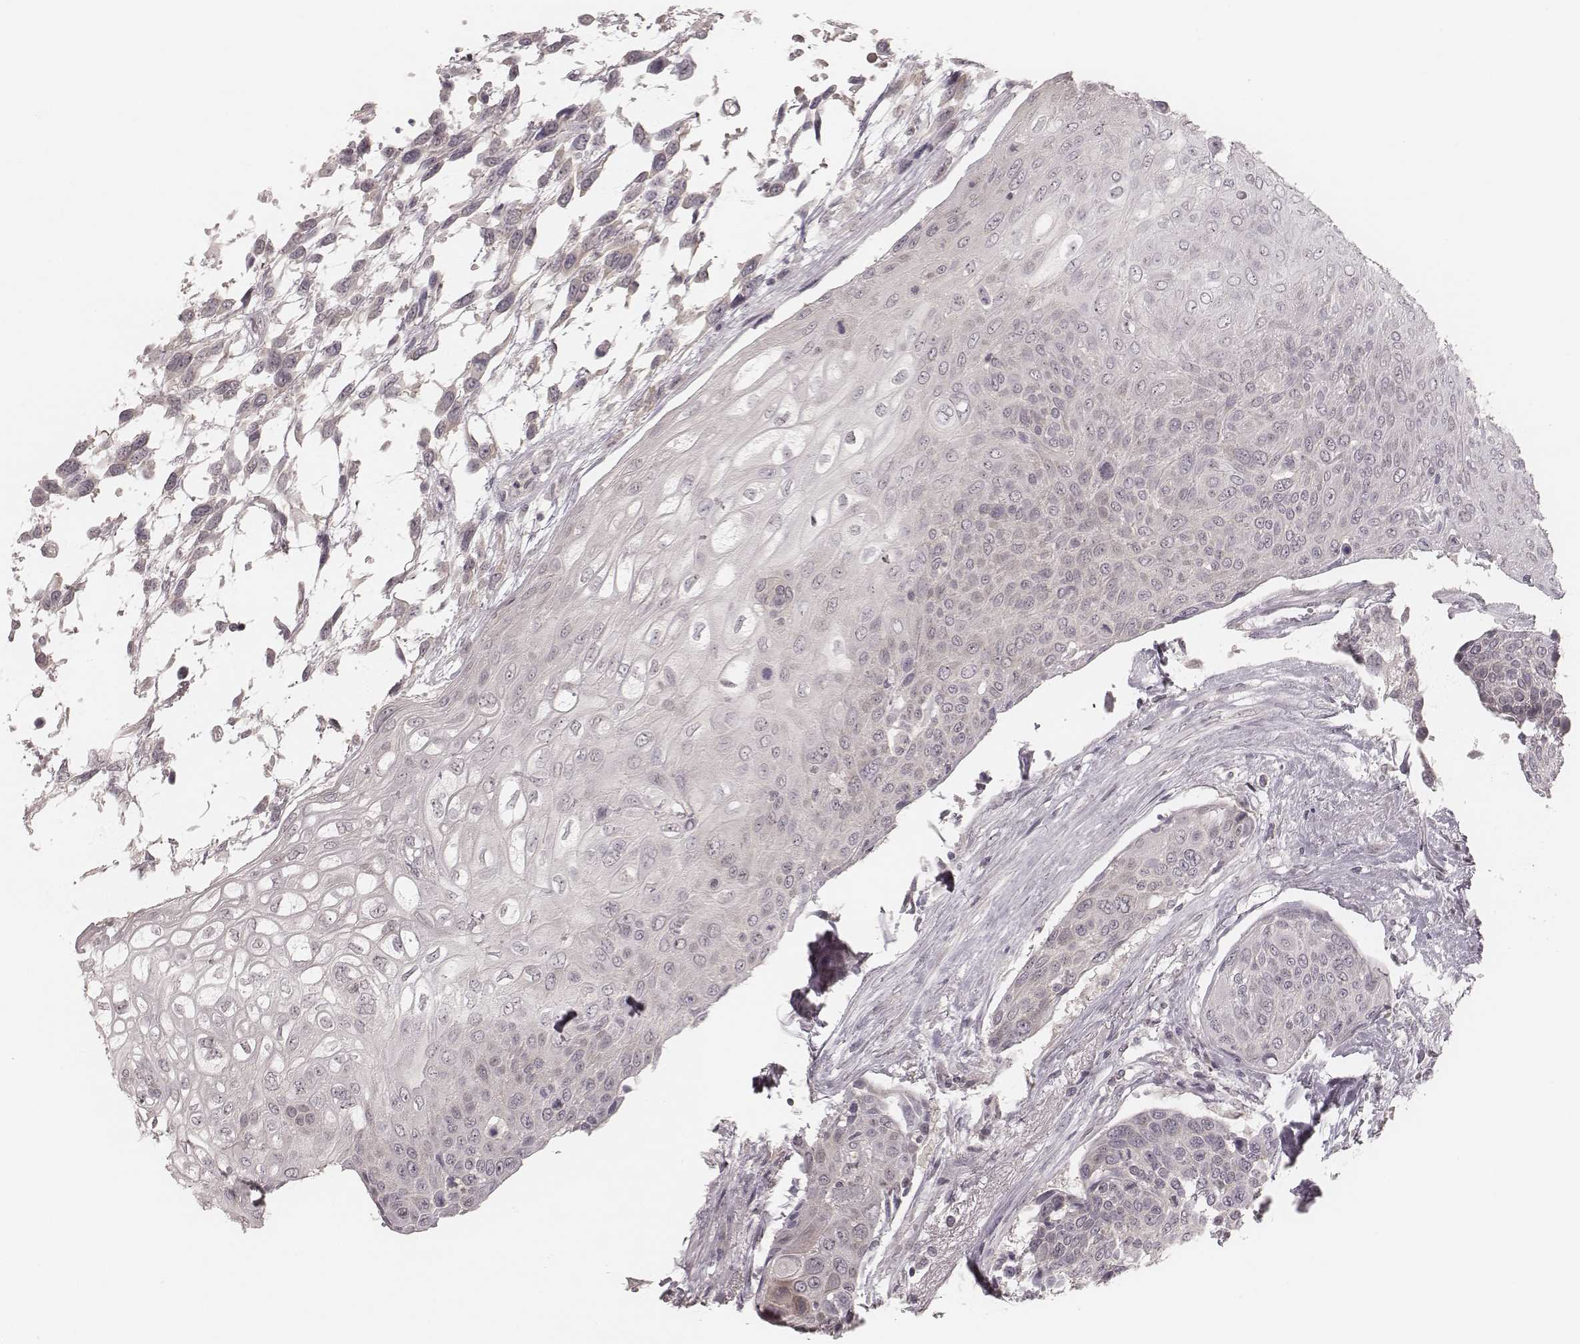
{"staining": {"intensity": "negative", "quantity": "none", "location": "none"}, "tissue": "urothelial cancer", "cell_type": "Tumor cells", "image_type": "cancer", "snomed": [{"axis": "morphology", "description": "Urothelial carcinoma, High grade"}, {"axis": "topography", "description": "Urinary bladder"}], "caption": "Immunohistochemical staining of human urothelial cancer displays no significant staining in tumor cells.", "gene": "ACACB", "patient": {"sex": "female", "age": 70}}